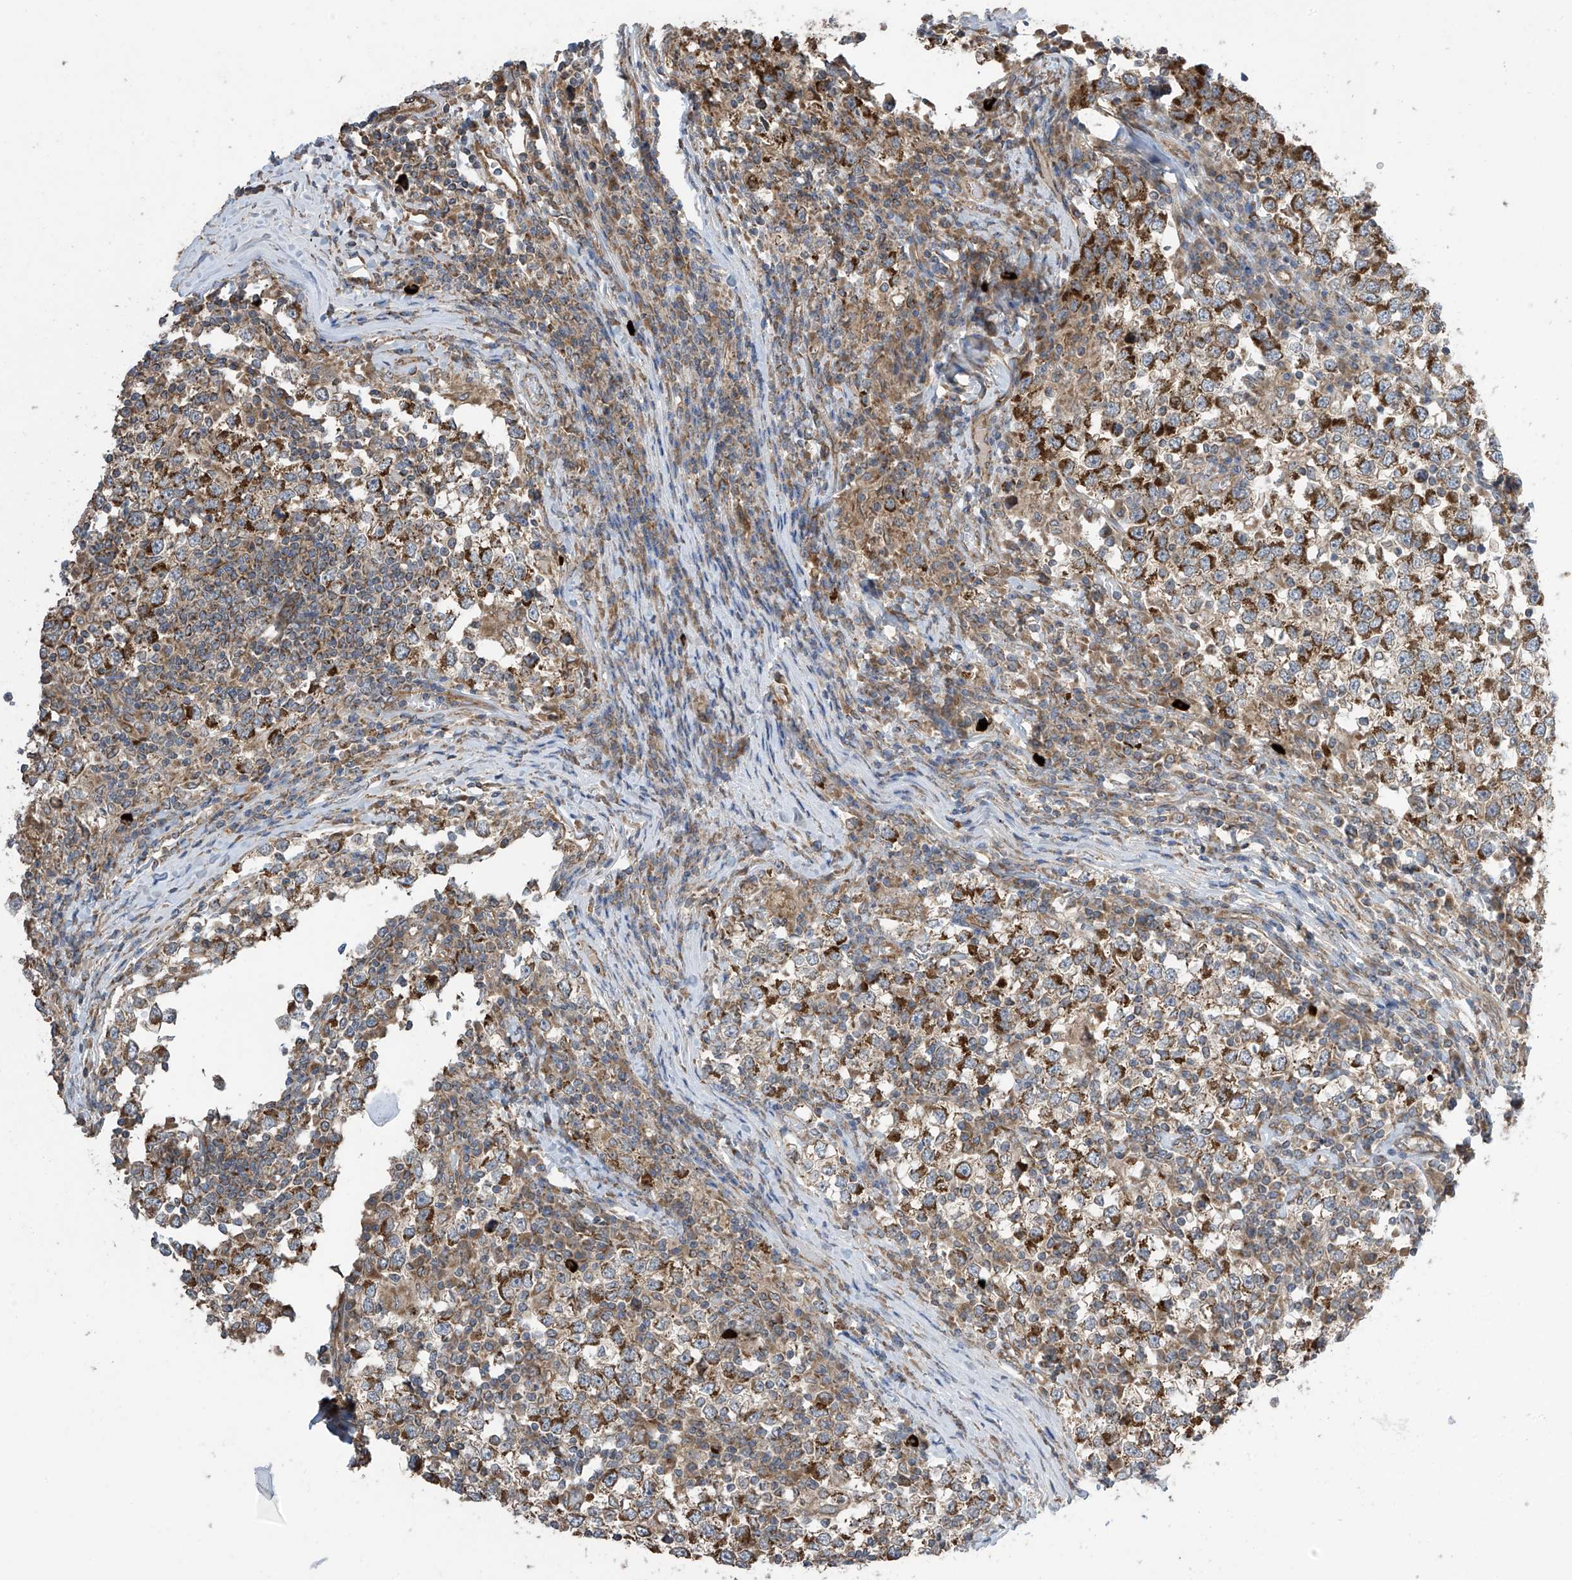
{"staining": {"intensity": "moderate", "quantity": ">75%", "location": "cytoplasmic/membranous"}, "tissue": "testis cancer", "cell_type": "Tumor cells", "image_type": "cancer", "snomed": [{"axis": "morphology", "description": "Seminoma, NOS"}, {"axis": "topography", "description": "Testis"}], "caption": "Tumor cells display medium levels of moderate cytoplasmic/membranous expression in approximately >75% of cells in testis seminoma. Using DAB (3,3'-diaminobenzidine) (brown) and hematoxylin (blue) stains, captured at high magnification using brightfield microscopy.", "gene": "PNPT1", "patient": {"sex": "male", "age": 65}}